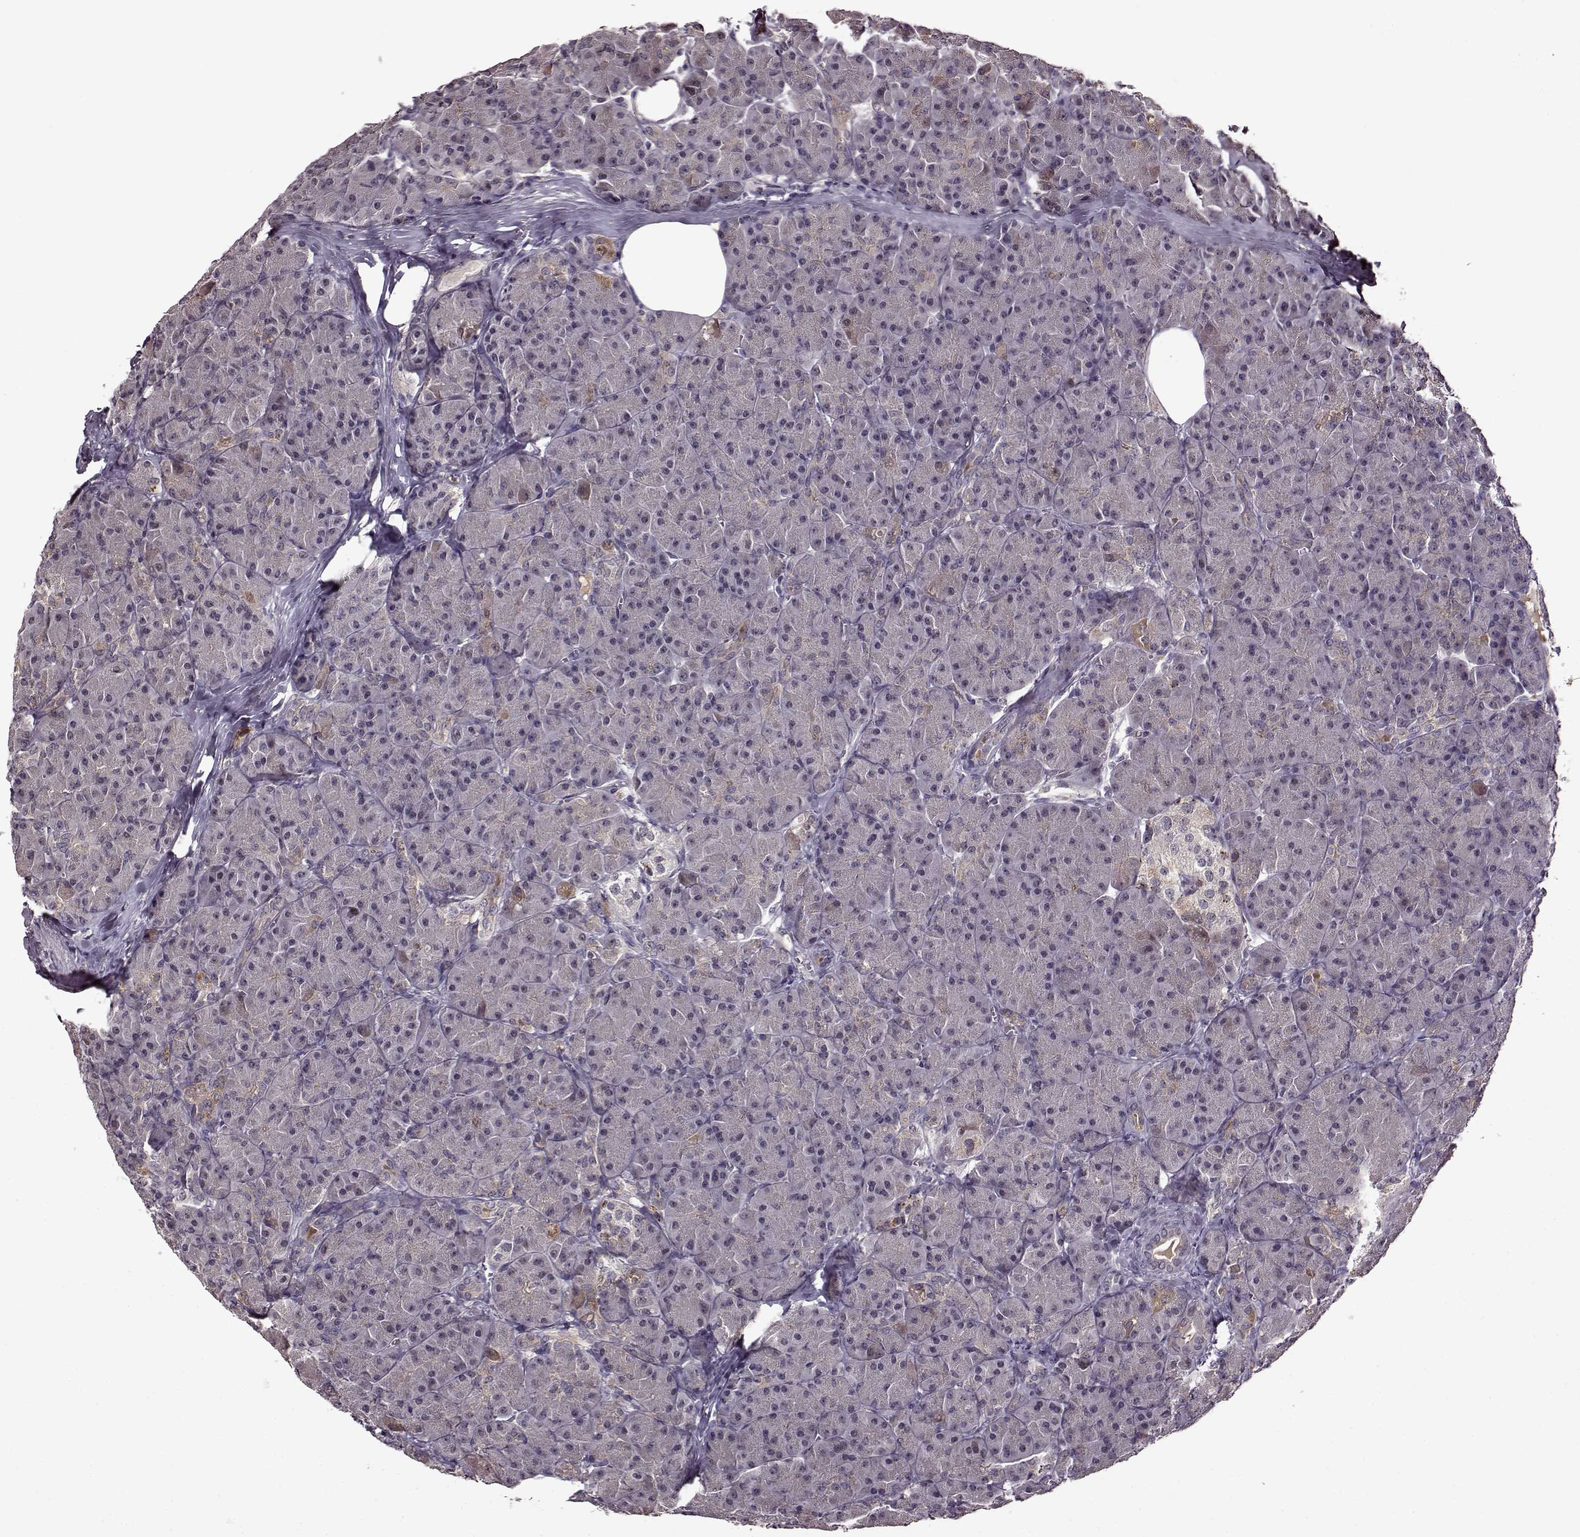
{"staining": {"intensity": "moderate", "quantity": "<25%", "location": "cytoplasmic/membranous"}, "tissue": "pancreas", "cell_type": "Exocrine glandular cells", "image_type": "normal", "snomed": [{"axis": "morphology", "description": "Normal tissue, NOS"}, {"axis": "topography", "description": "Pancreas"}], "caption": "This image exhibits immunohistochemistry staining of unremarkable human pancreas, with low moderate cytoplasmic/membranous staining in about <25% of exocrine glandular cells.", "gene": "MAIP1", "patient": {"sex": "male", "age": 57}}